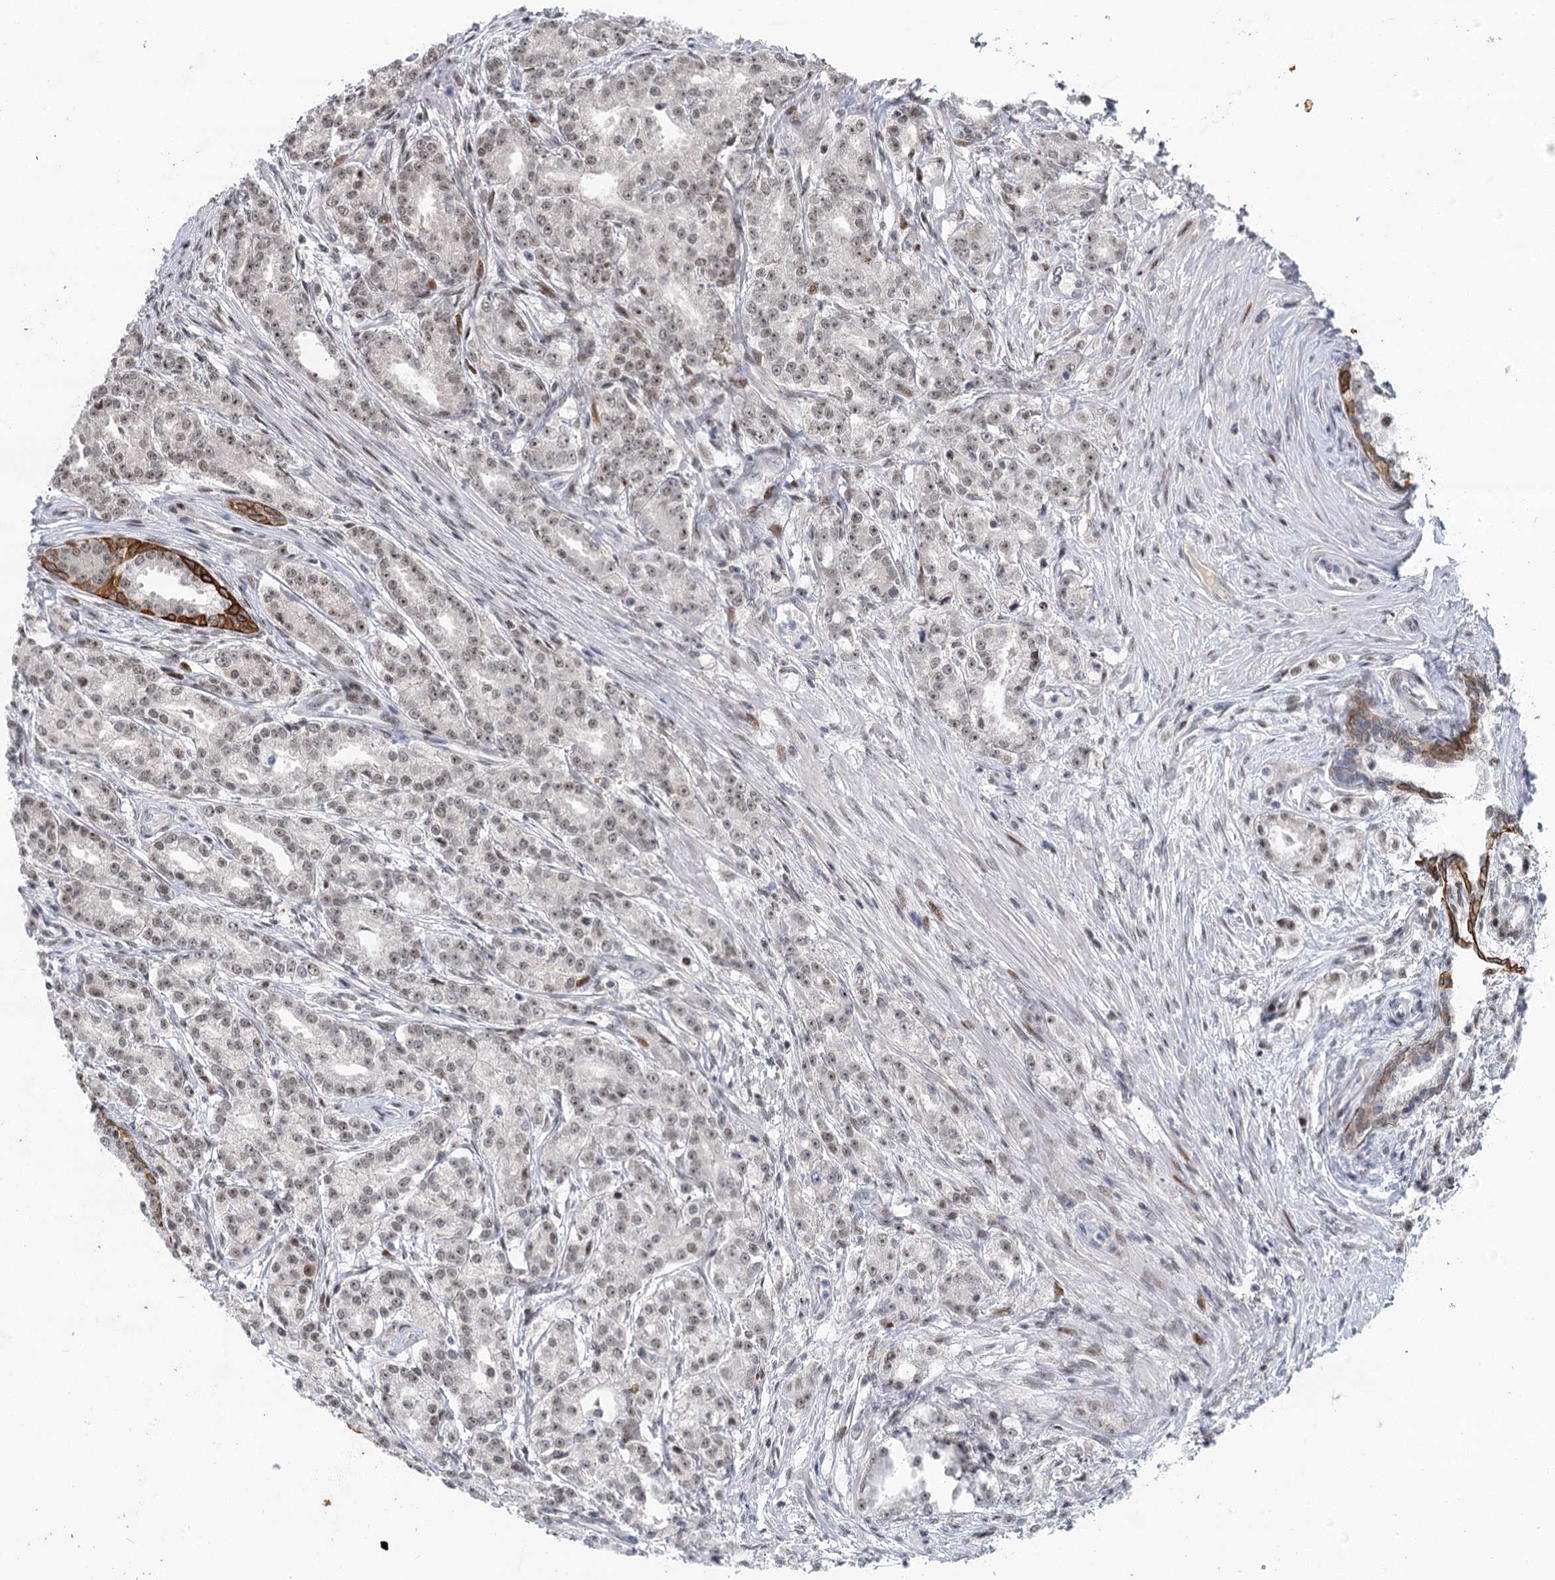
{"staining": {"intensity": "weak", "quantity": "25%-75%", "location": "nuclear"}, "tissue": "prostate cancer", "cell_type": "Tumor cells", "image_type": "cancer", "snomed": [{"axis": "morphology", "description": "Adenocarcinoma, High grade"}, {"axis": "topography", "description": "Prostate"}], "caption": "Protein expression analysis of human prostate cancer reveals weak nuclear positivity in about 25%-75% of tumor cells.", "gene": "IL11RA", "patient": {"sex": "male", "age": 69}}